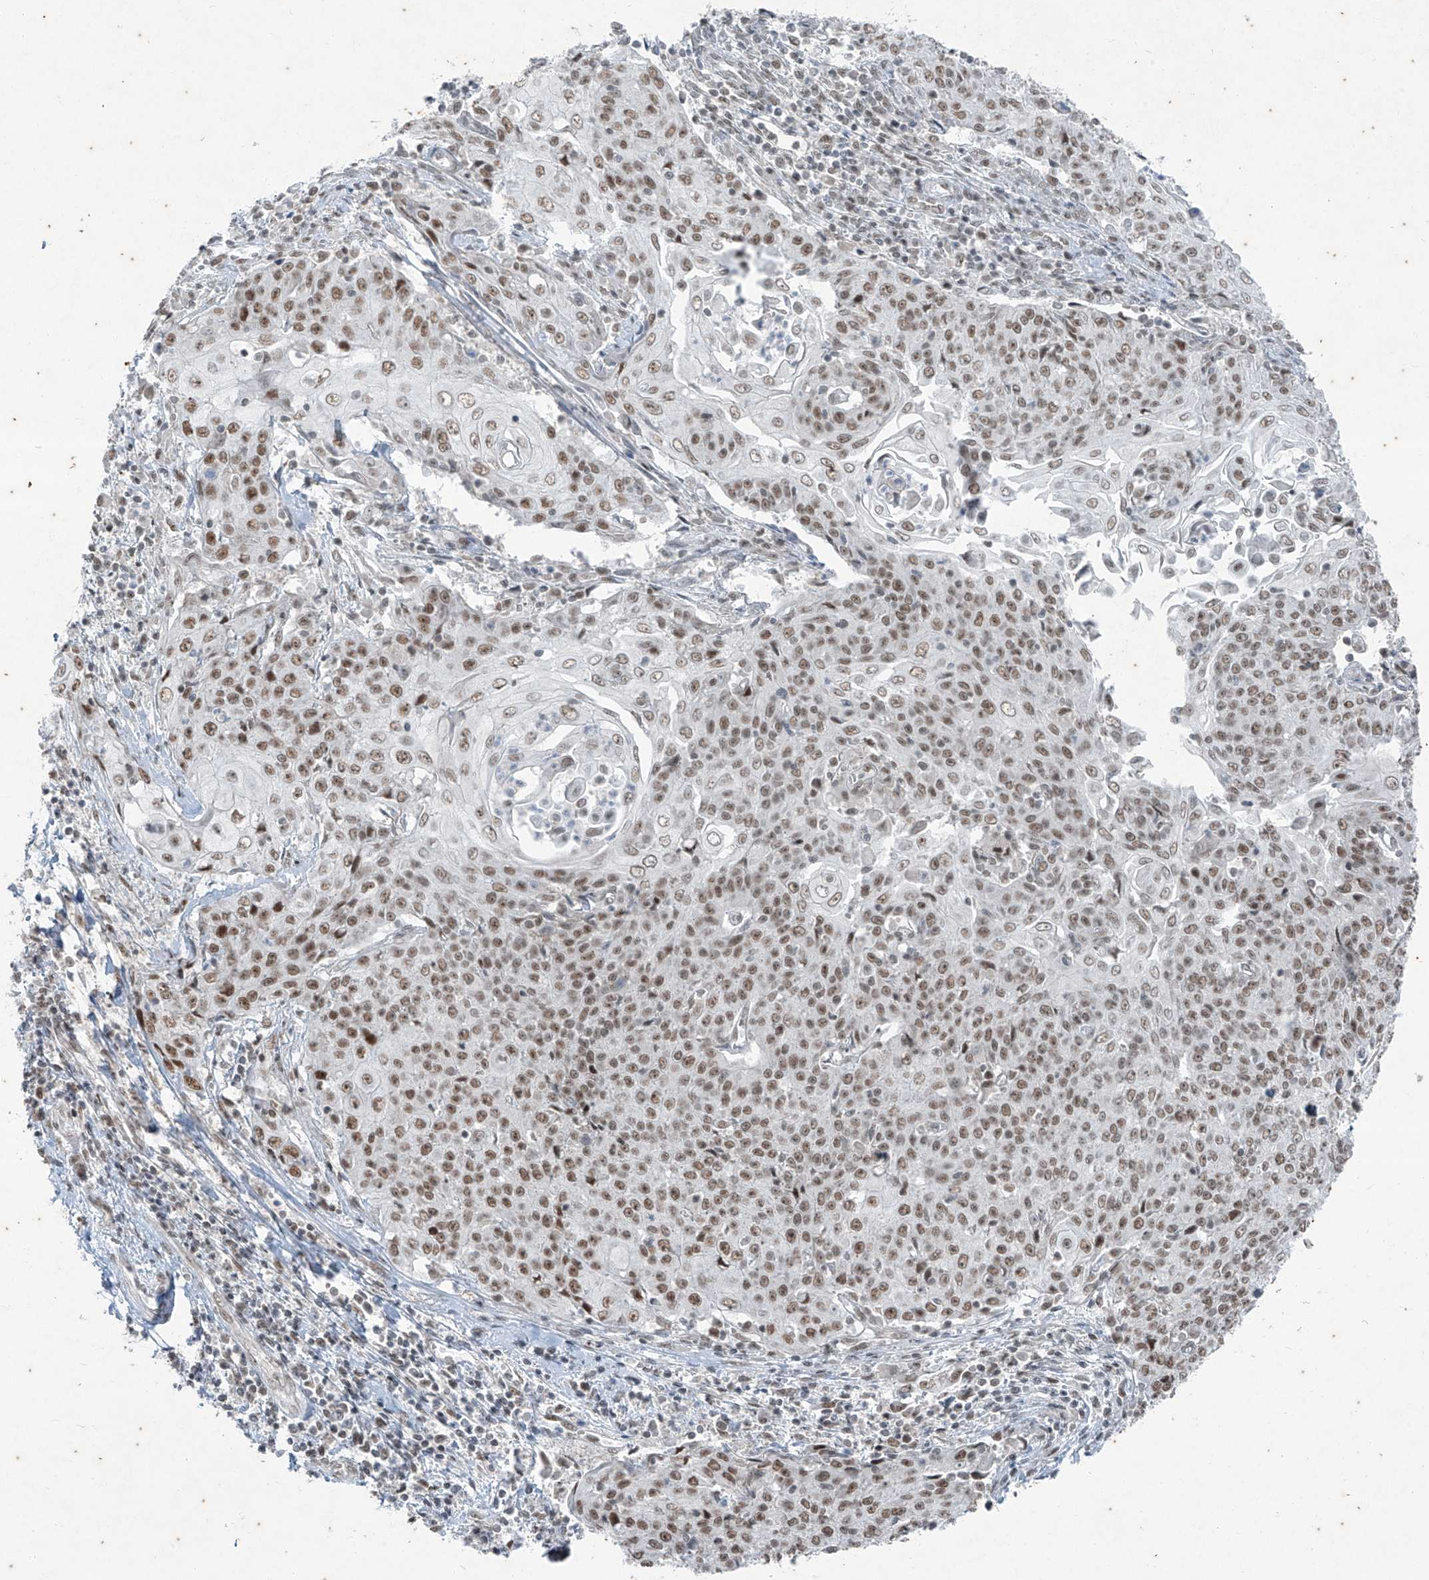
{"staining": {"intensity": "moderate", "quantity": ">75%", "location": "nuclear"}, "tissue": "cervical cancer", "cell_type": "Tumor cells", "image_type": "cancer", "snomed": [{"axis": "morphology", "description": "Squamous cell carcinoma, NOS"}, {"axis": "topography", "description": "Cervix"}], "caption": "Immunohistochemistry of human squamous cell carcinoma (cervical) demonstrates medium levels of moderate nuclear expression in approximately >75% of tumor cells.", "gene": "ZNF354B", "patient": {"sex": "female", "age": 48}}